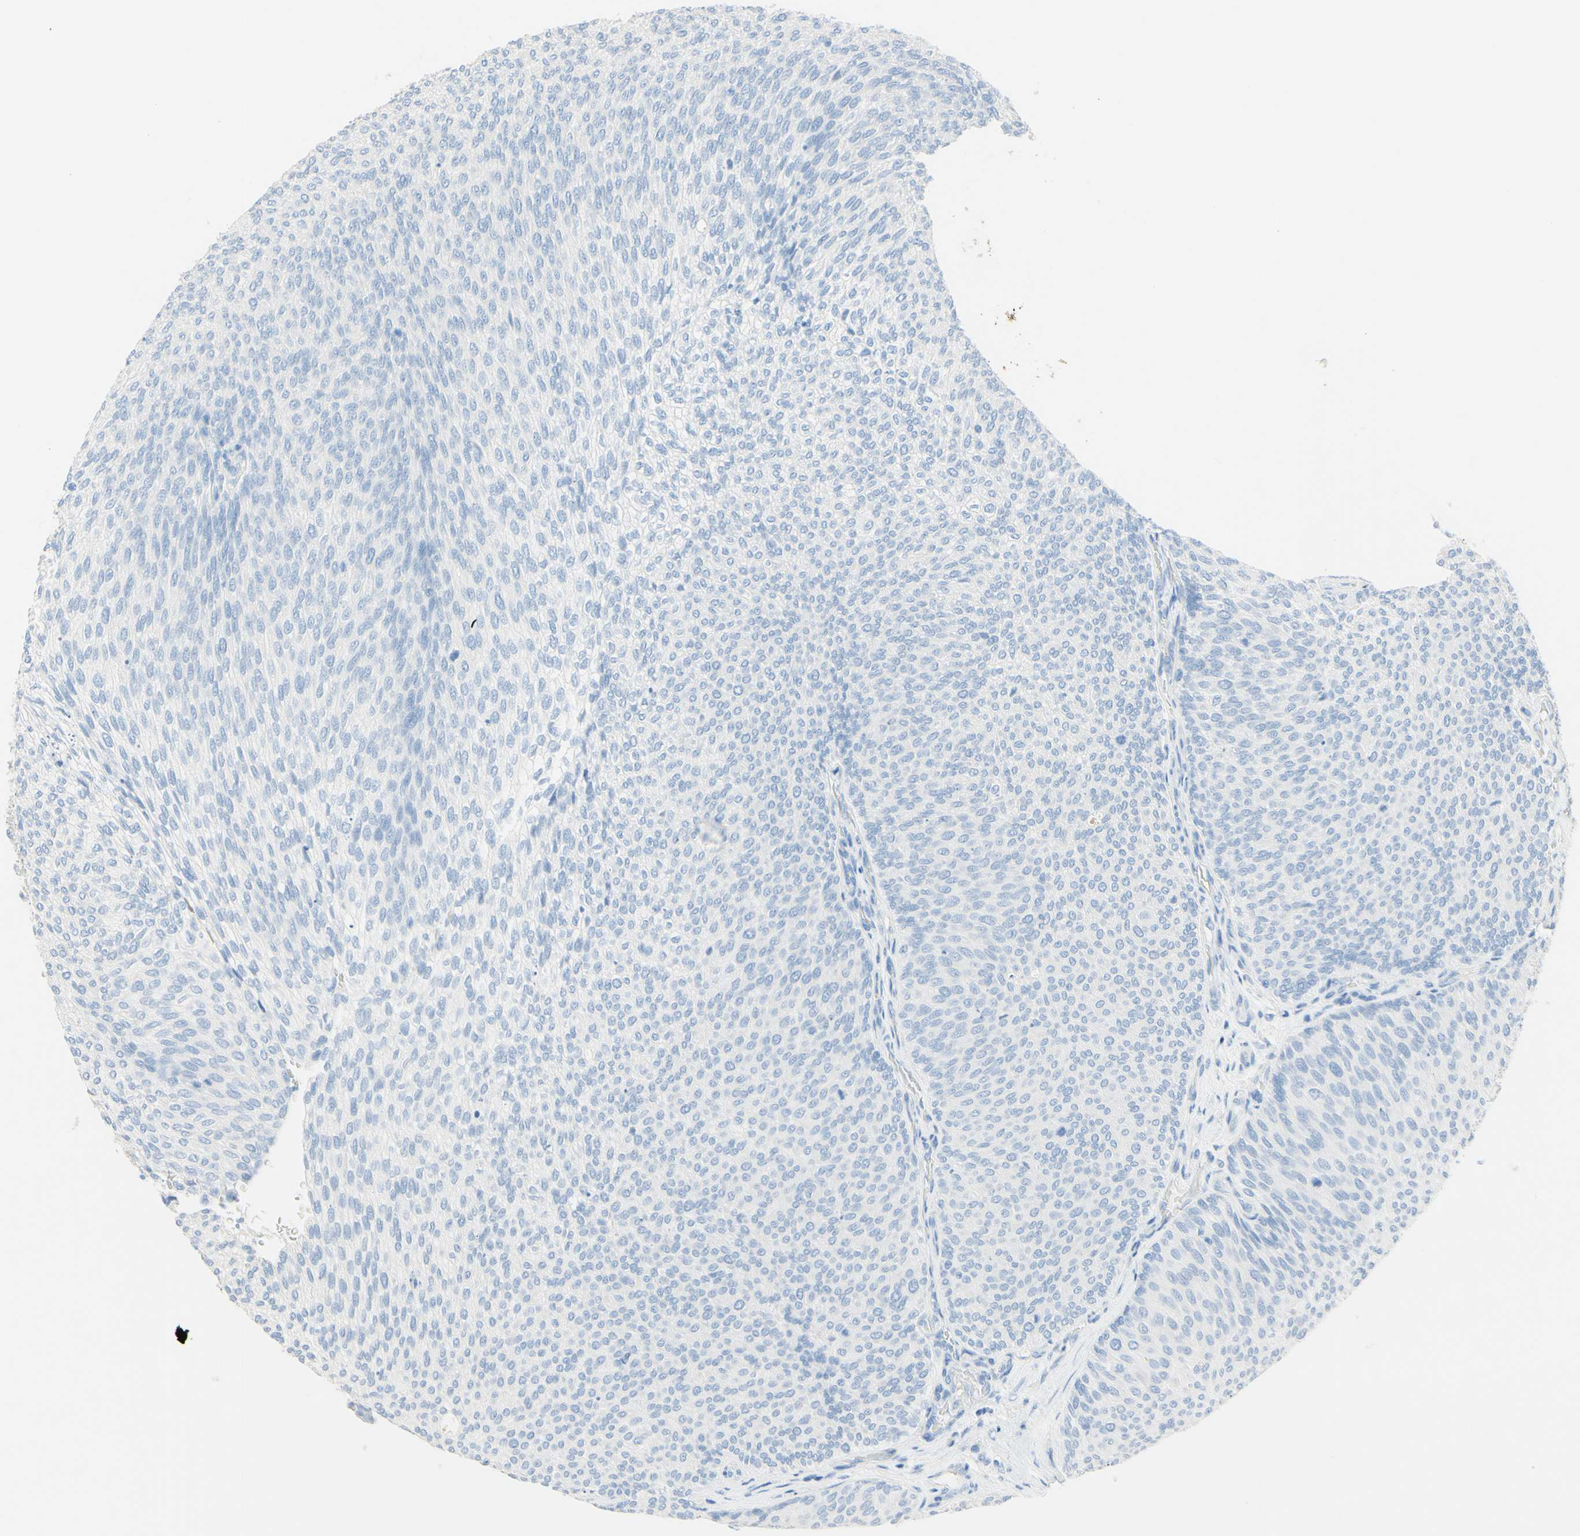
{"staining": {"intensity": "negative", "quantity": "none", "location": "none"}, "tissue": "urothelial cancer", "cell_type": "Tumor cells", "image_type": "cancer", "snomed": [{"axis": "morphology", "description": "Urothelial carcinoma, Low grade"}, {"axis": "topography", "description": "Urinary bladder"}], "caption": "DAB immunohistochemical staining of urothelial cancer reveals no significant positivity in tumor cells.", "gene": "IL6ST", "patient": {"sex": "female", "age": 79}}